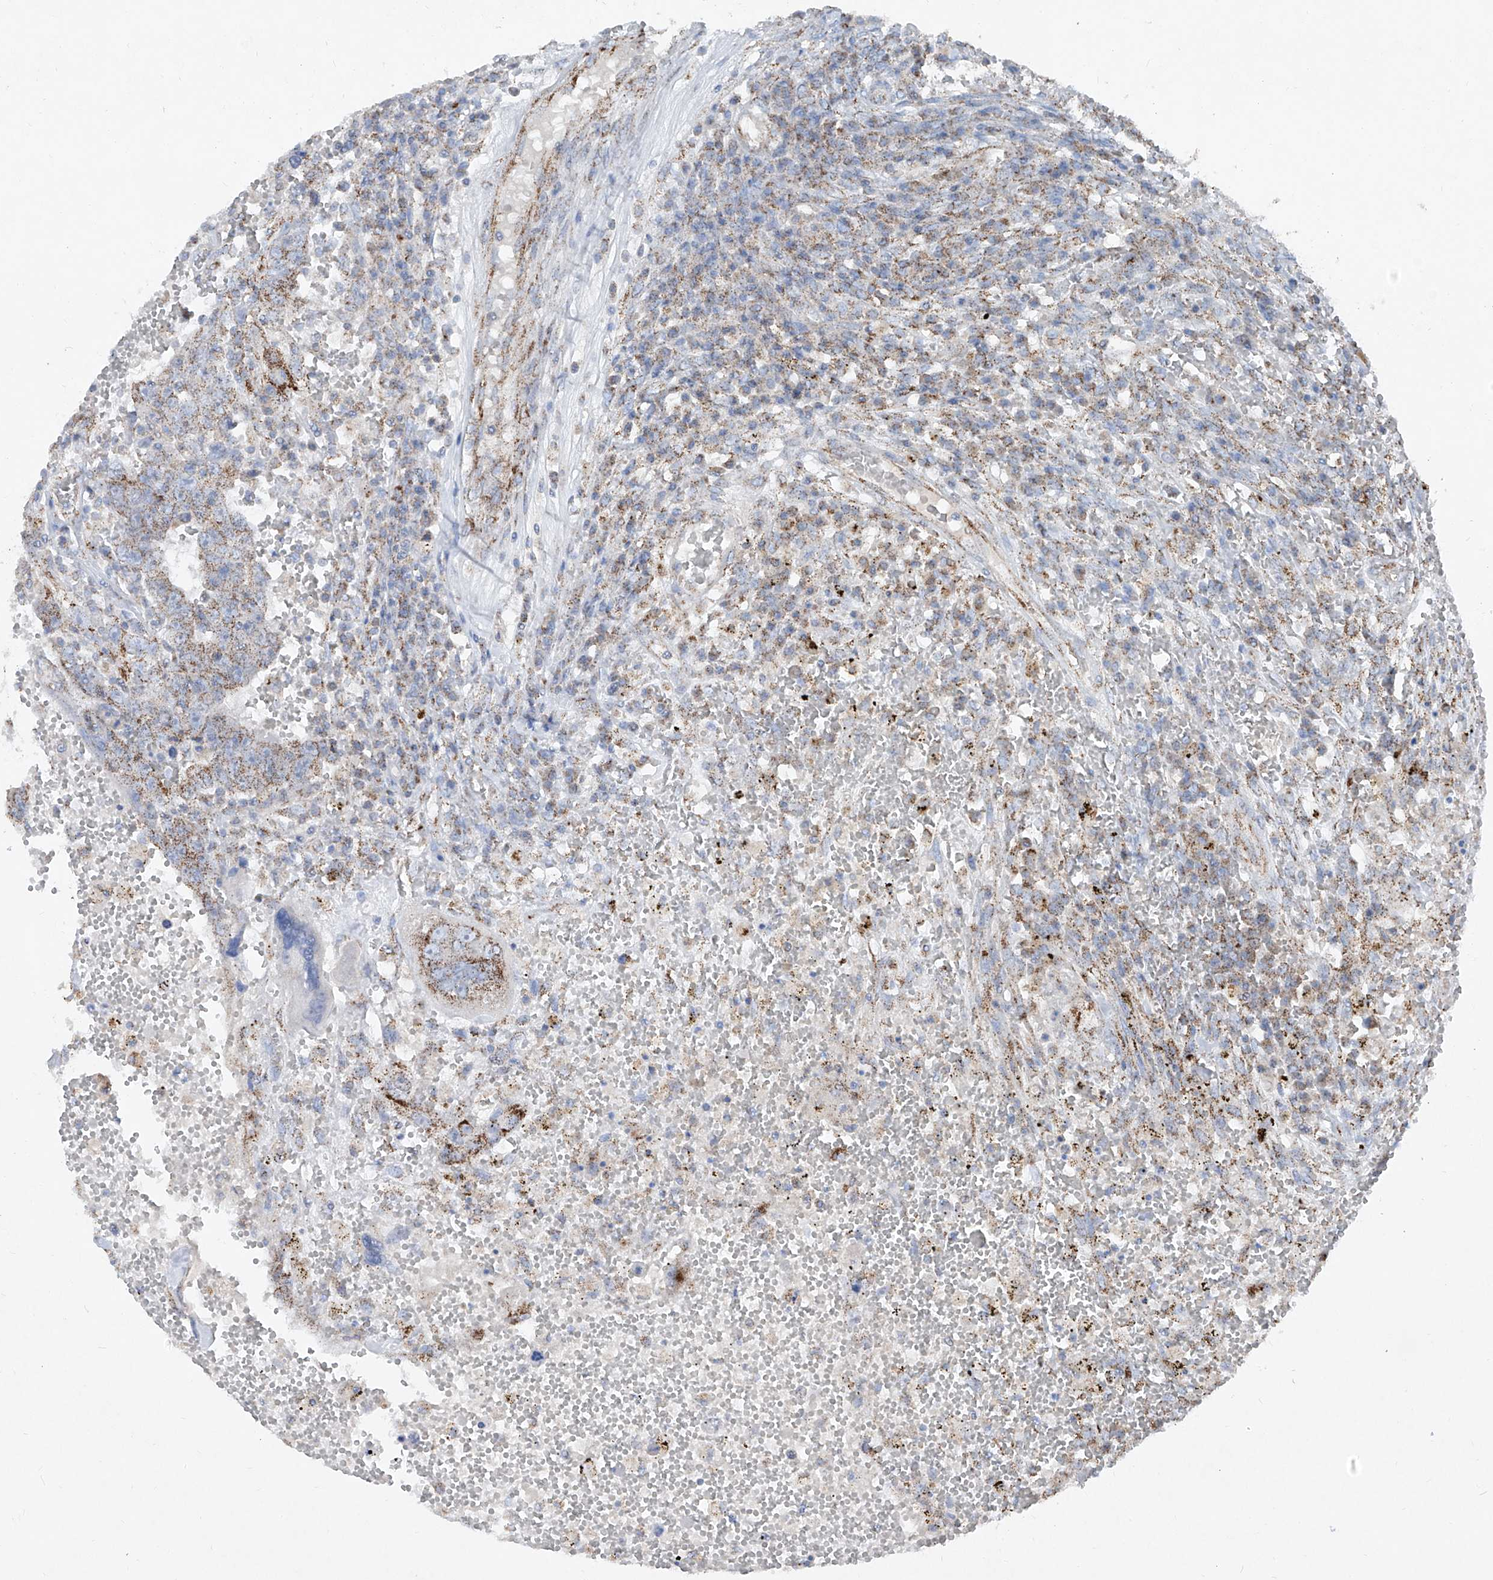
{"staining": {"intensity": "moderate", "quantity": "25%-75%", "location": "cytoplasmic/membranous"}, "tissue": "testis cancer", "cell_type": "Tumor cells", "image_type": "cancer", "snomed": [{"axis": "morphology", "description": "Carcinoma, Embryonal, NOS"}, {"axis": "topography", "description": "Testis"}], "caption": "Immunohistochemistry (IHC) photomicrograph of neoplastic tissue: embryonal carcinoma (testis) stained using immunohistochemistry (IHC) exhibits medium levels of moderate protein expression localized specifically in the cytoplasmic/membranous of tumor cells, appearing as a cytoplasmic/membranous brown color.", "gene": "ABCD3", "patient": {"sex": "male", "age": 26}}